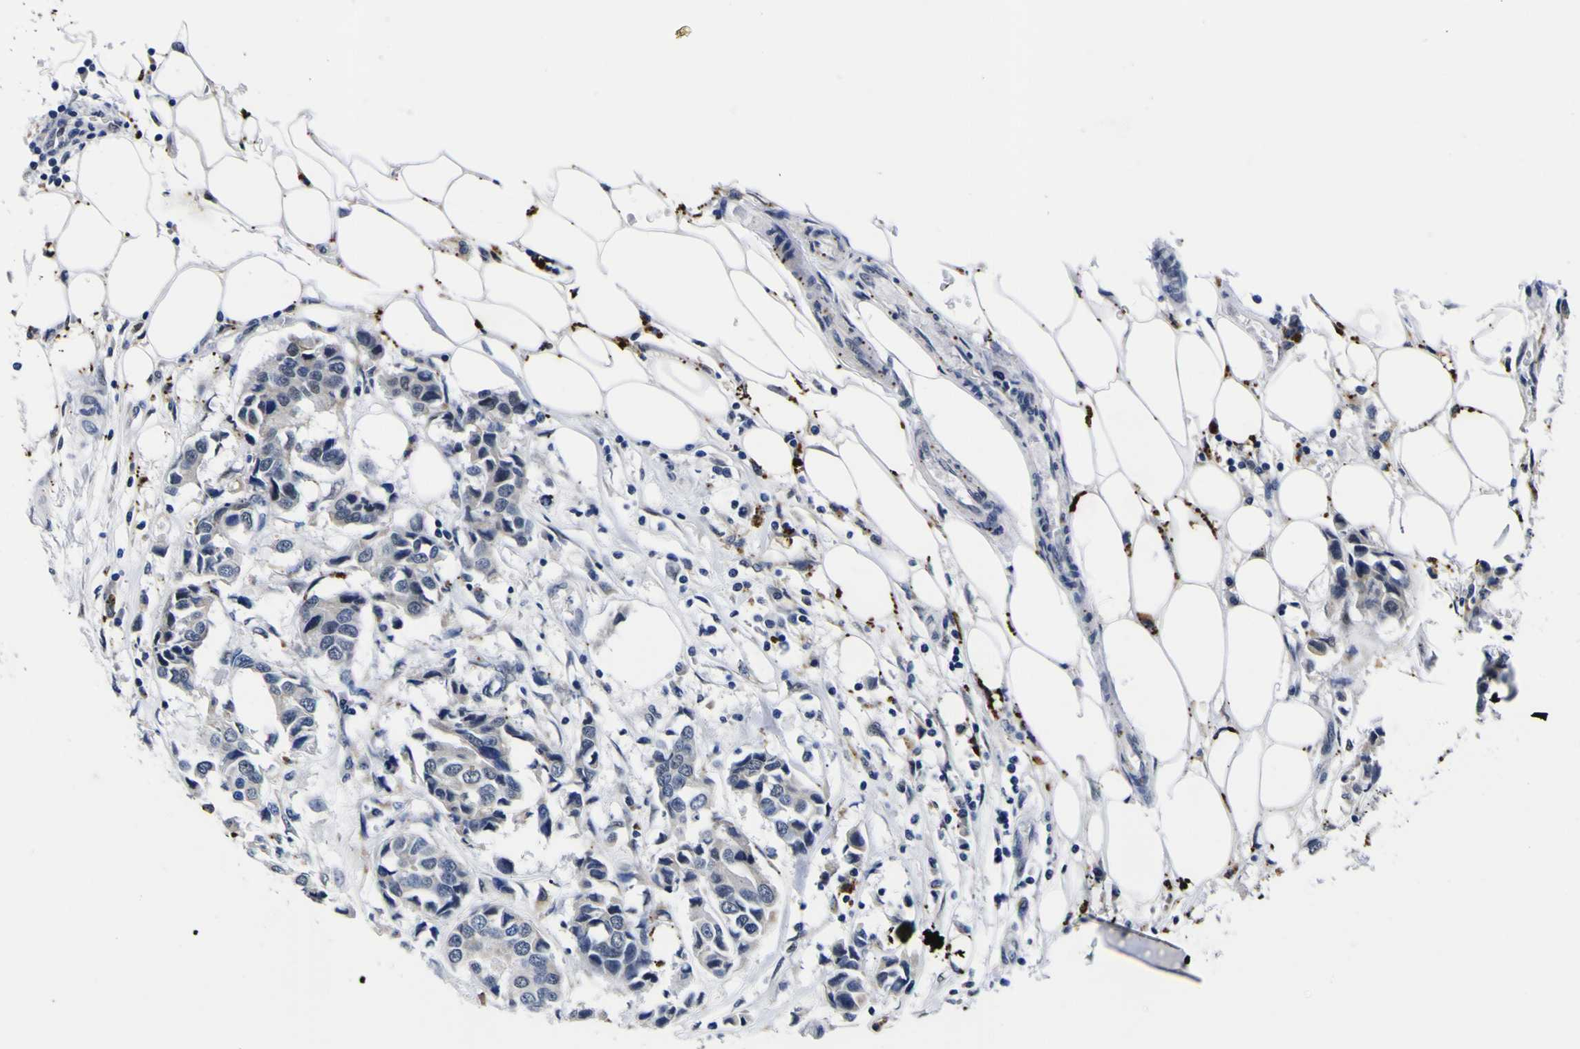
{"staining": {"intensity": "negative", "quantity": "none", "location": "none"}, "tissue": "breast cancer", "cell_type": "Tumor cells", "image_type": "cancer", "snomed": [{"axis": "morphology", "description": "Duct carcinoma"}, {"axis": "topography", "description": "Breast"}], "caption": "A high-resolution micrograph shows IHC staining of breast infiltrating ductal carcinoma, which displays no significant staining in tumor cells.", "gene": "IGFLR1", "patient": {"sex": "female", "age": 80}}